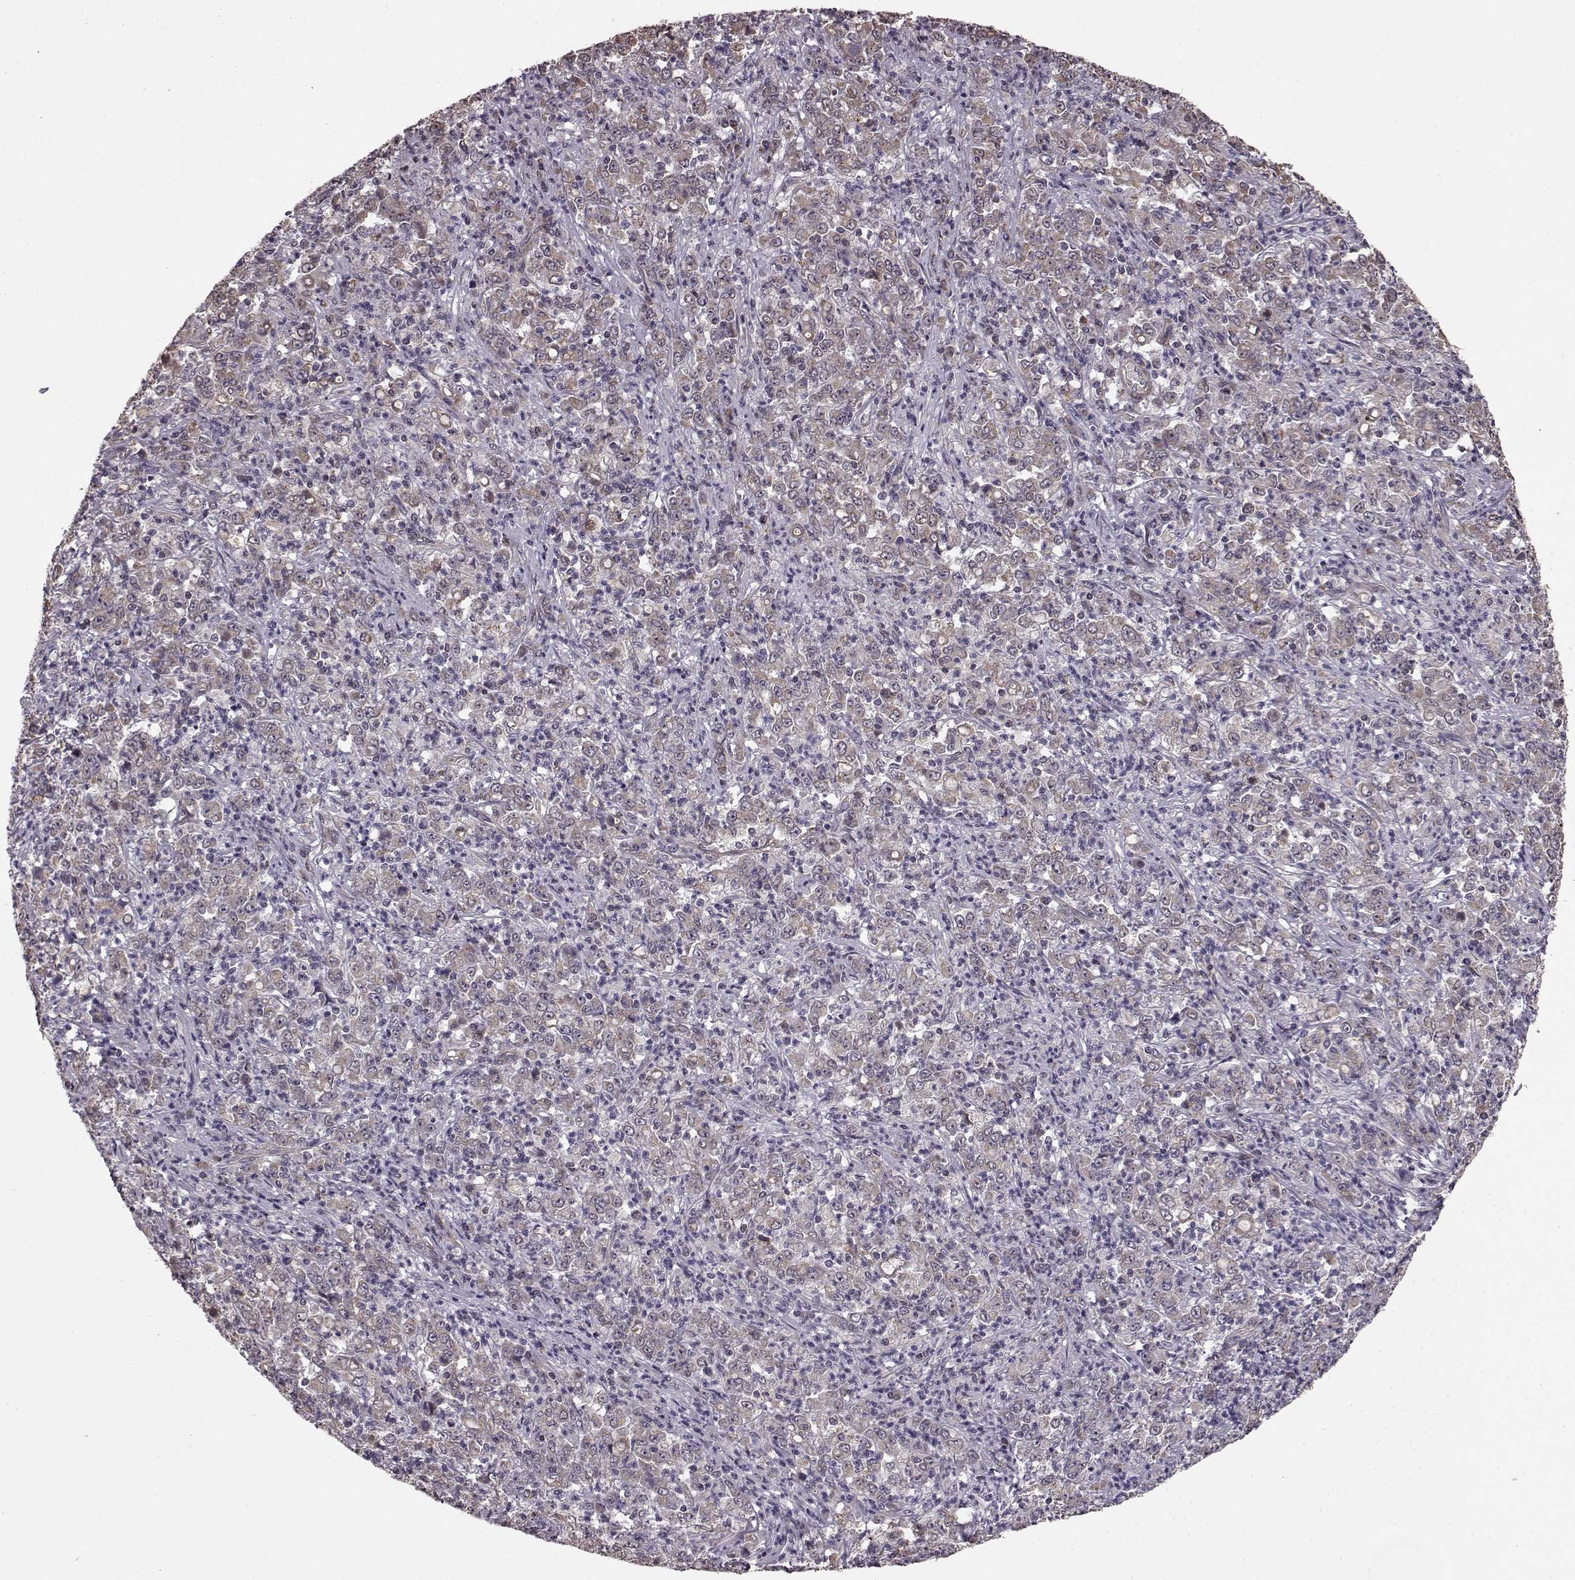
{"staining": {"intensity": "weak", "quantity": "25%-75%", "location": "cytoplasmic/membranous"}, "tissue": "stomach cancer", "cell_type": "Tumor cells", "image_type": "cancer", "snomed": [{"axis": "morphology", "description": "Adenocarcinoma, NOS"}, {"axis": "topography", "description": "Stomach, lower"}], "caption": "An image of stomach adenocarcinoma stained for a protein demonstrates weak cytoplasmic/membranous brown staining in tumor cells.", "gene": "BACH2", "patient": {"sex": "female", "age": 71}}